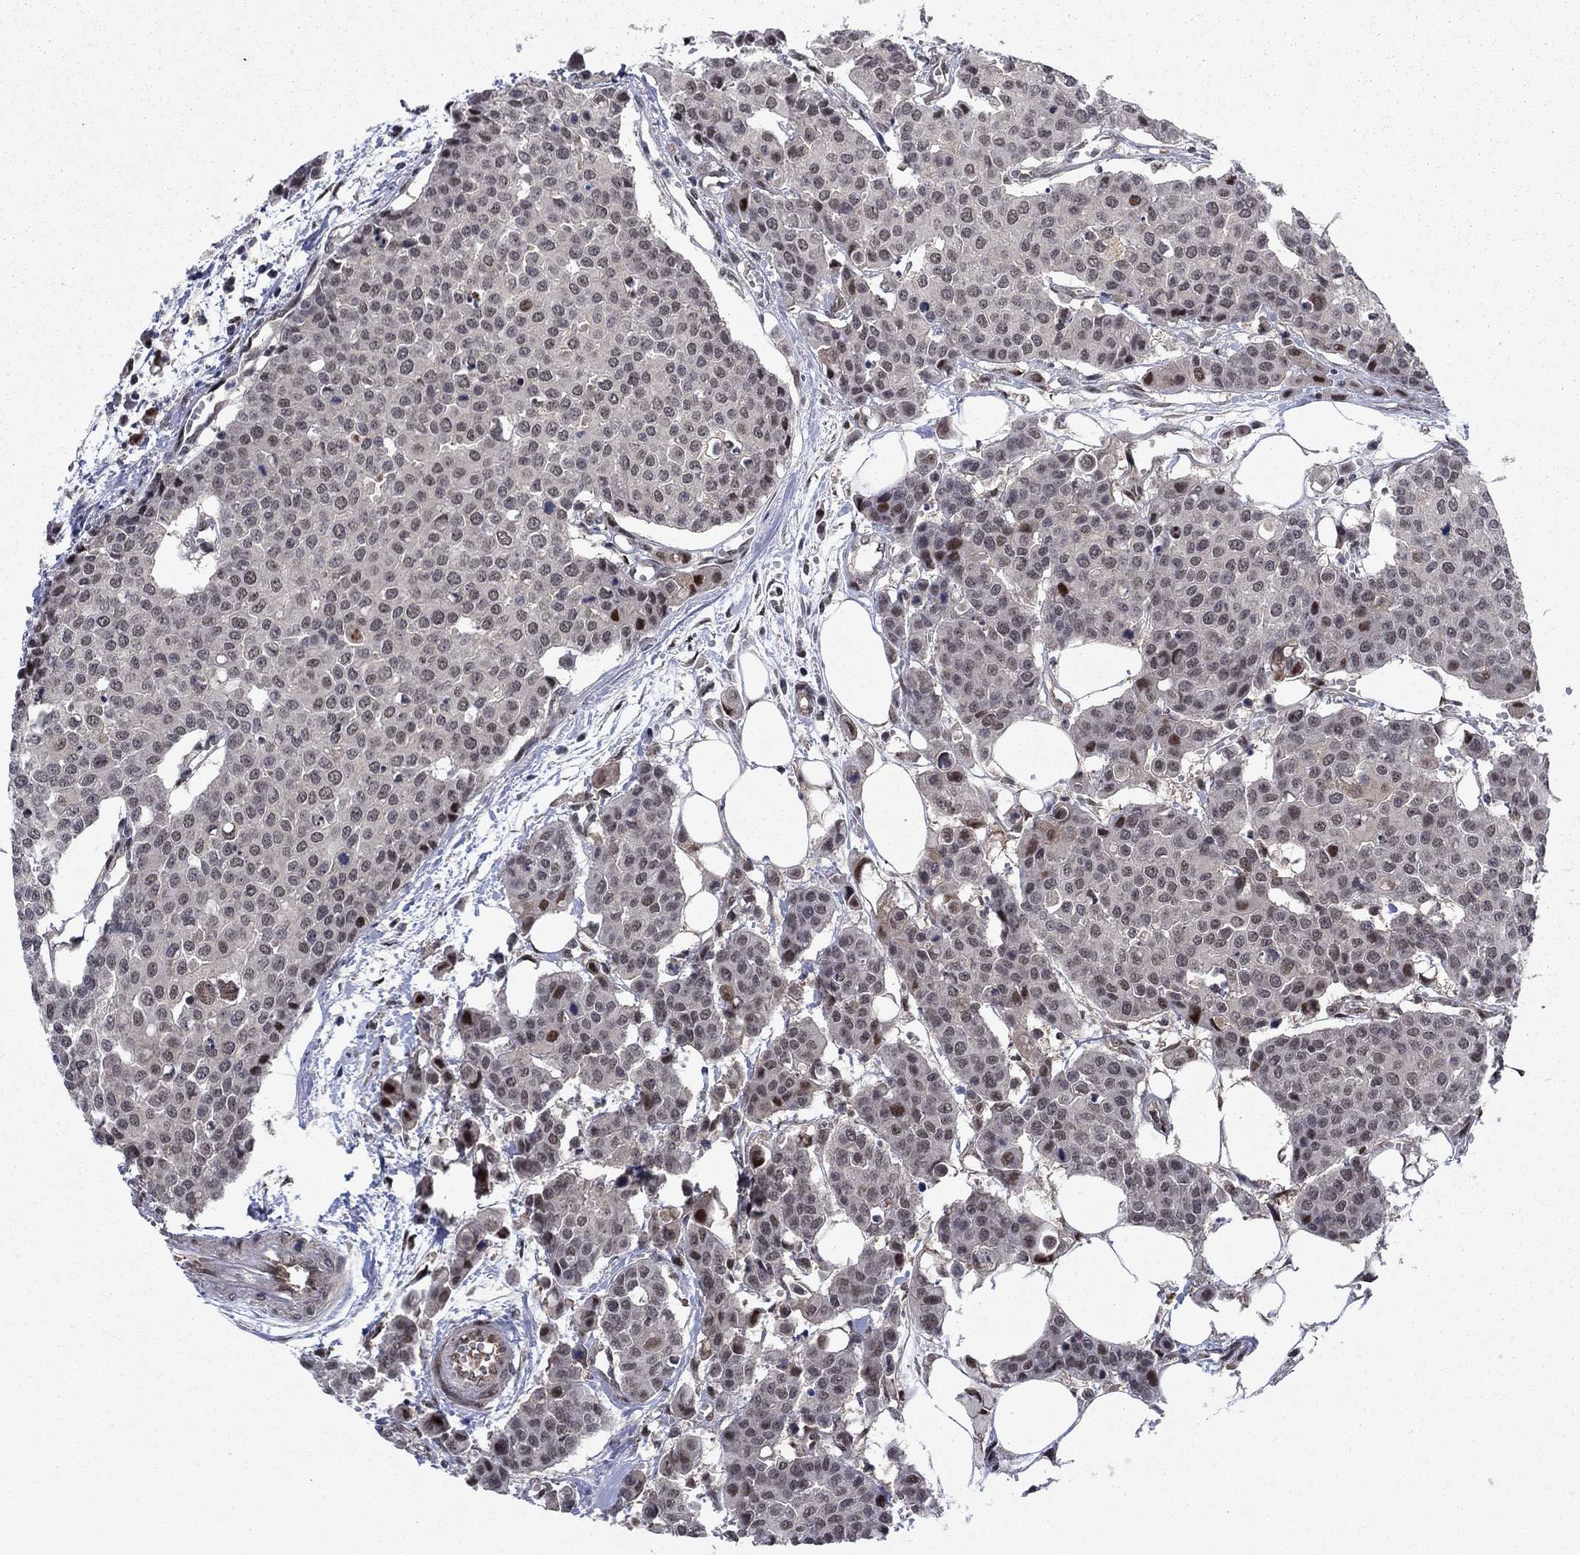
{"staining": {"intensity": "strong", "quantity": "<25%", "location": "nuclear"}, "tissue": "carcinoid", "cell_type": "Tumor cells", "image_type": "cancer", "snomed": [{"axis": "morphology", "description": "Carcinoid, malignant, NOS"}, {"axis": "topography", "description": "Colon"}], "caption": "Immunohistochemical staining of human carcinoid displays medium levels of strong nuclear protein positivity in approximately <25% of tumor cells.", "gene": "PSMC1", "patient": {"sex": "male", "age": 81}}